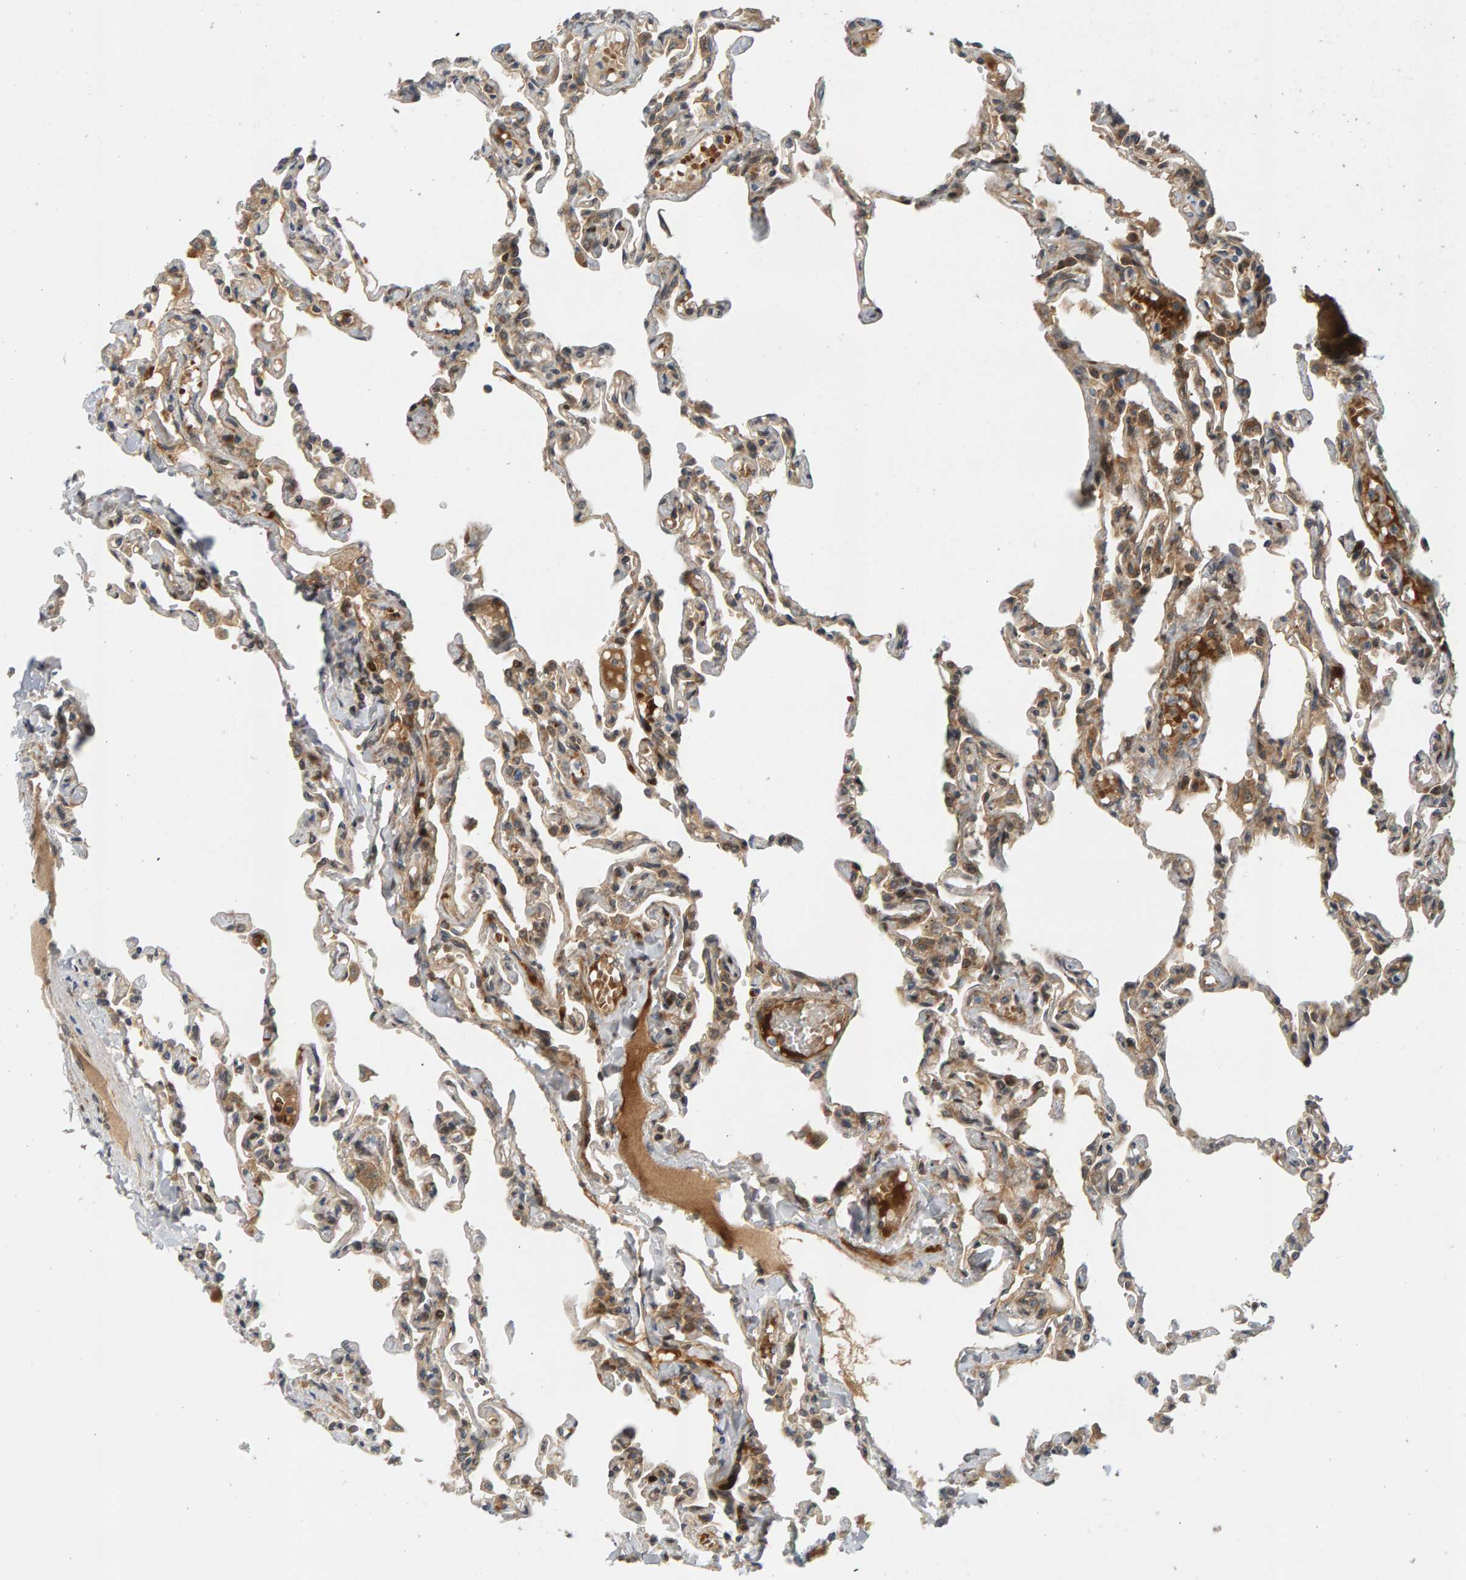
{"staining": {"intensity": "moderate", "quantity": "25%-75%", "location": "cytoplasmic/membranous"}, "tissue": "lung", "cell_type": "Alveolar cells", "image_type": "normal", "snomed": [{"axis": "morphology", "description": "Normal tissue, NOS"}, {"axis": "topography", "description": "Lung"}], "caption": "Brown immunohistochemical staining in benign human lung reveals moderate cytoplasmic/membranous positivity in about 25%-75% of alveolar cells.", "gene": "BAHCC1", "patient": {"sex": "male", "age": 21}}